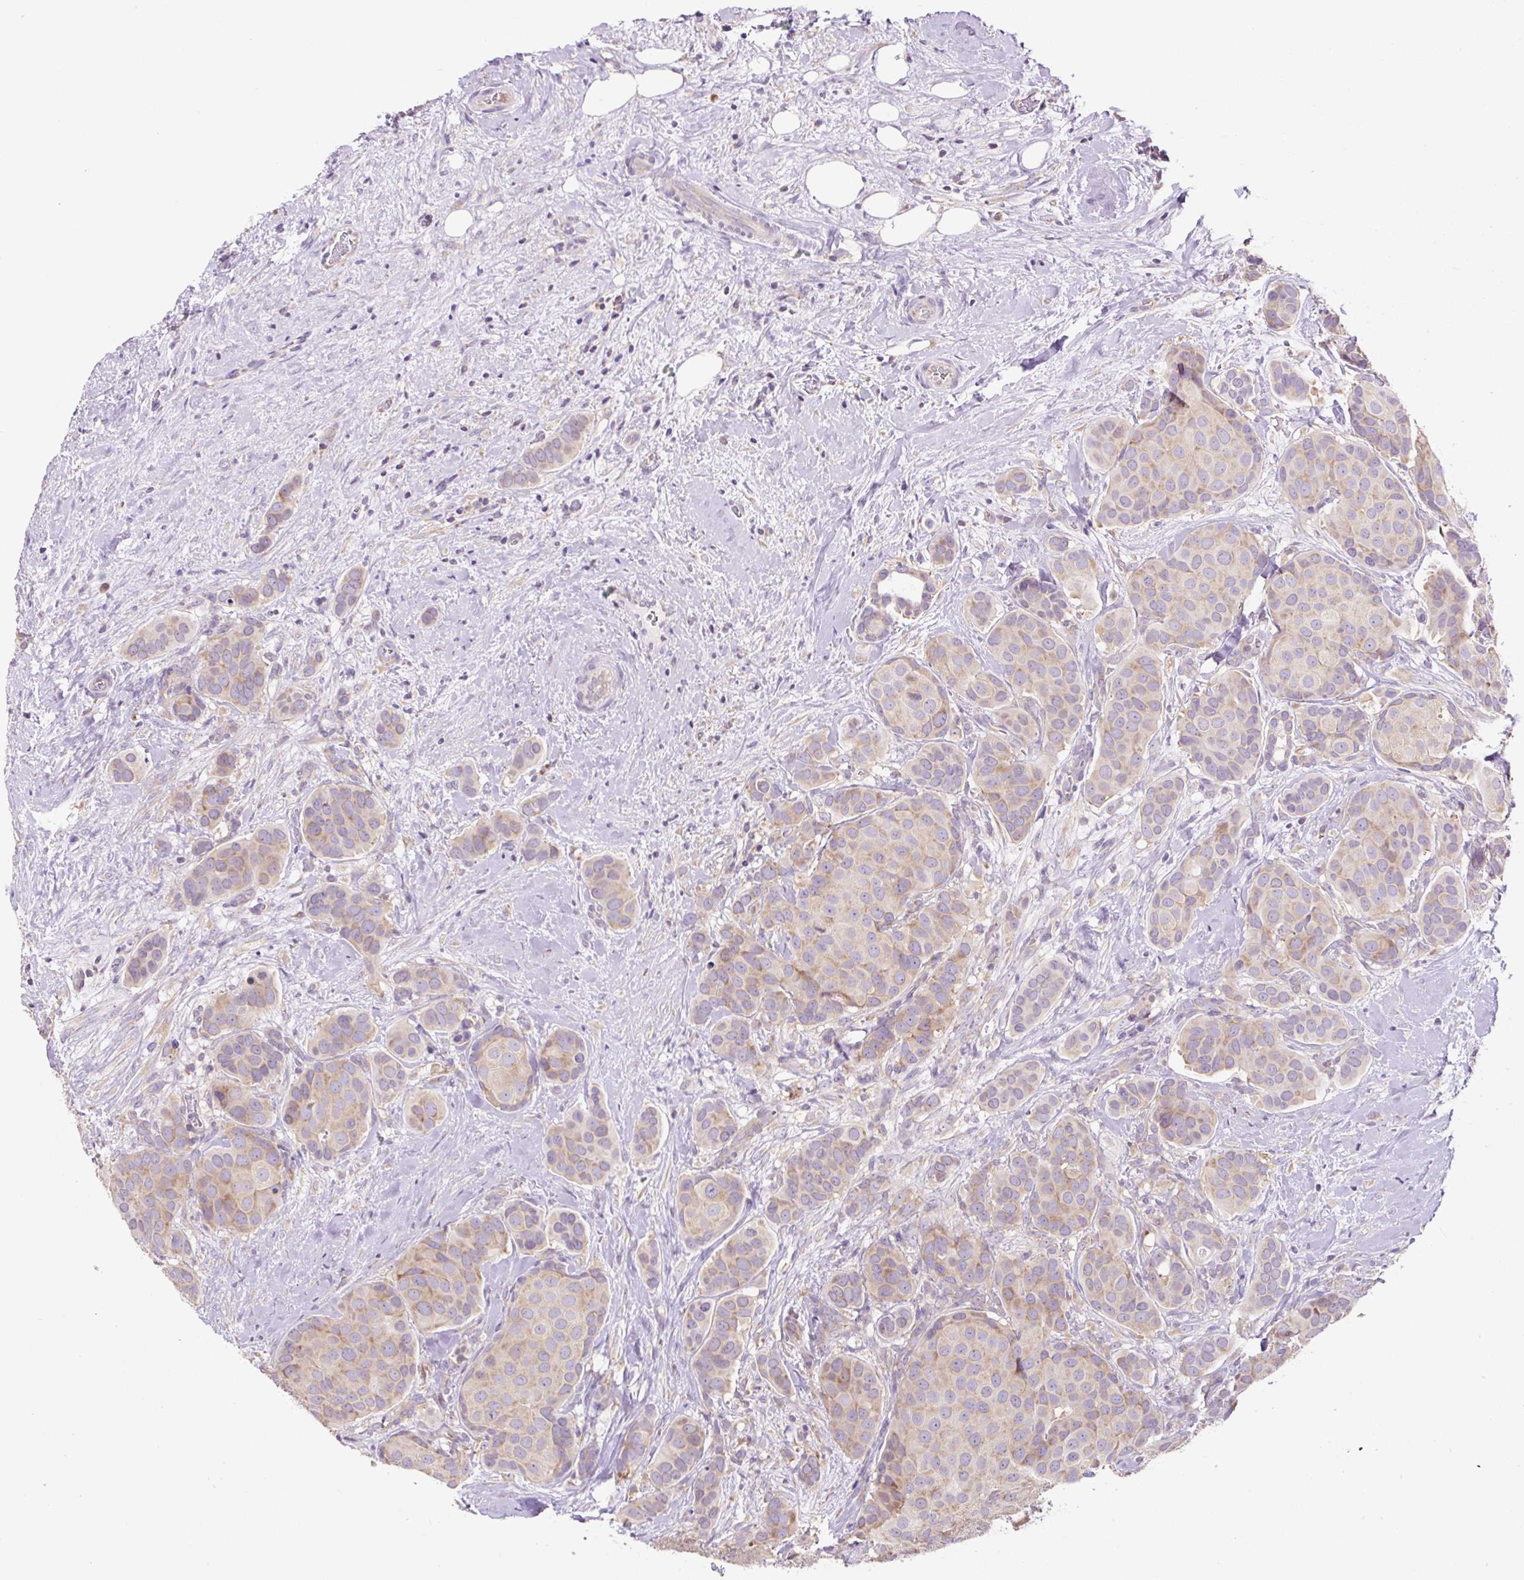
{"staining": {"intensity": "weak", "quantity": "25%-75%", "location": "cytoplasmic/membranous"}, "tissue": "breast cancer", "cell_type": "Tumor cells", "image_type": "cancer", "snomed": [{"axis": "morphology", "description": "Duct carcinoma"}, {"axis": "topography", "description": "Breast"}], "caption": "Breast infiltrating ductal carcinoma stained with a protein marker reveals weak staining in tumor cells.", "gene": "RPS23", "patient": {"sex": "female", "age": 70}}